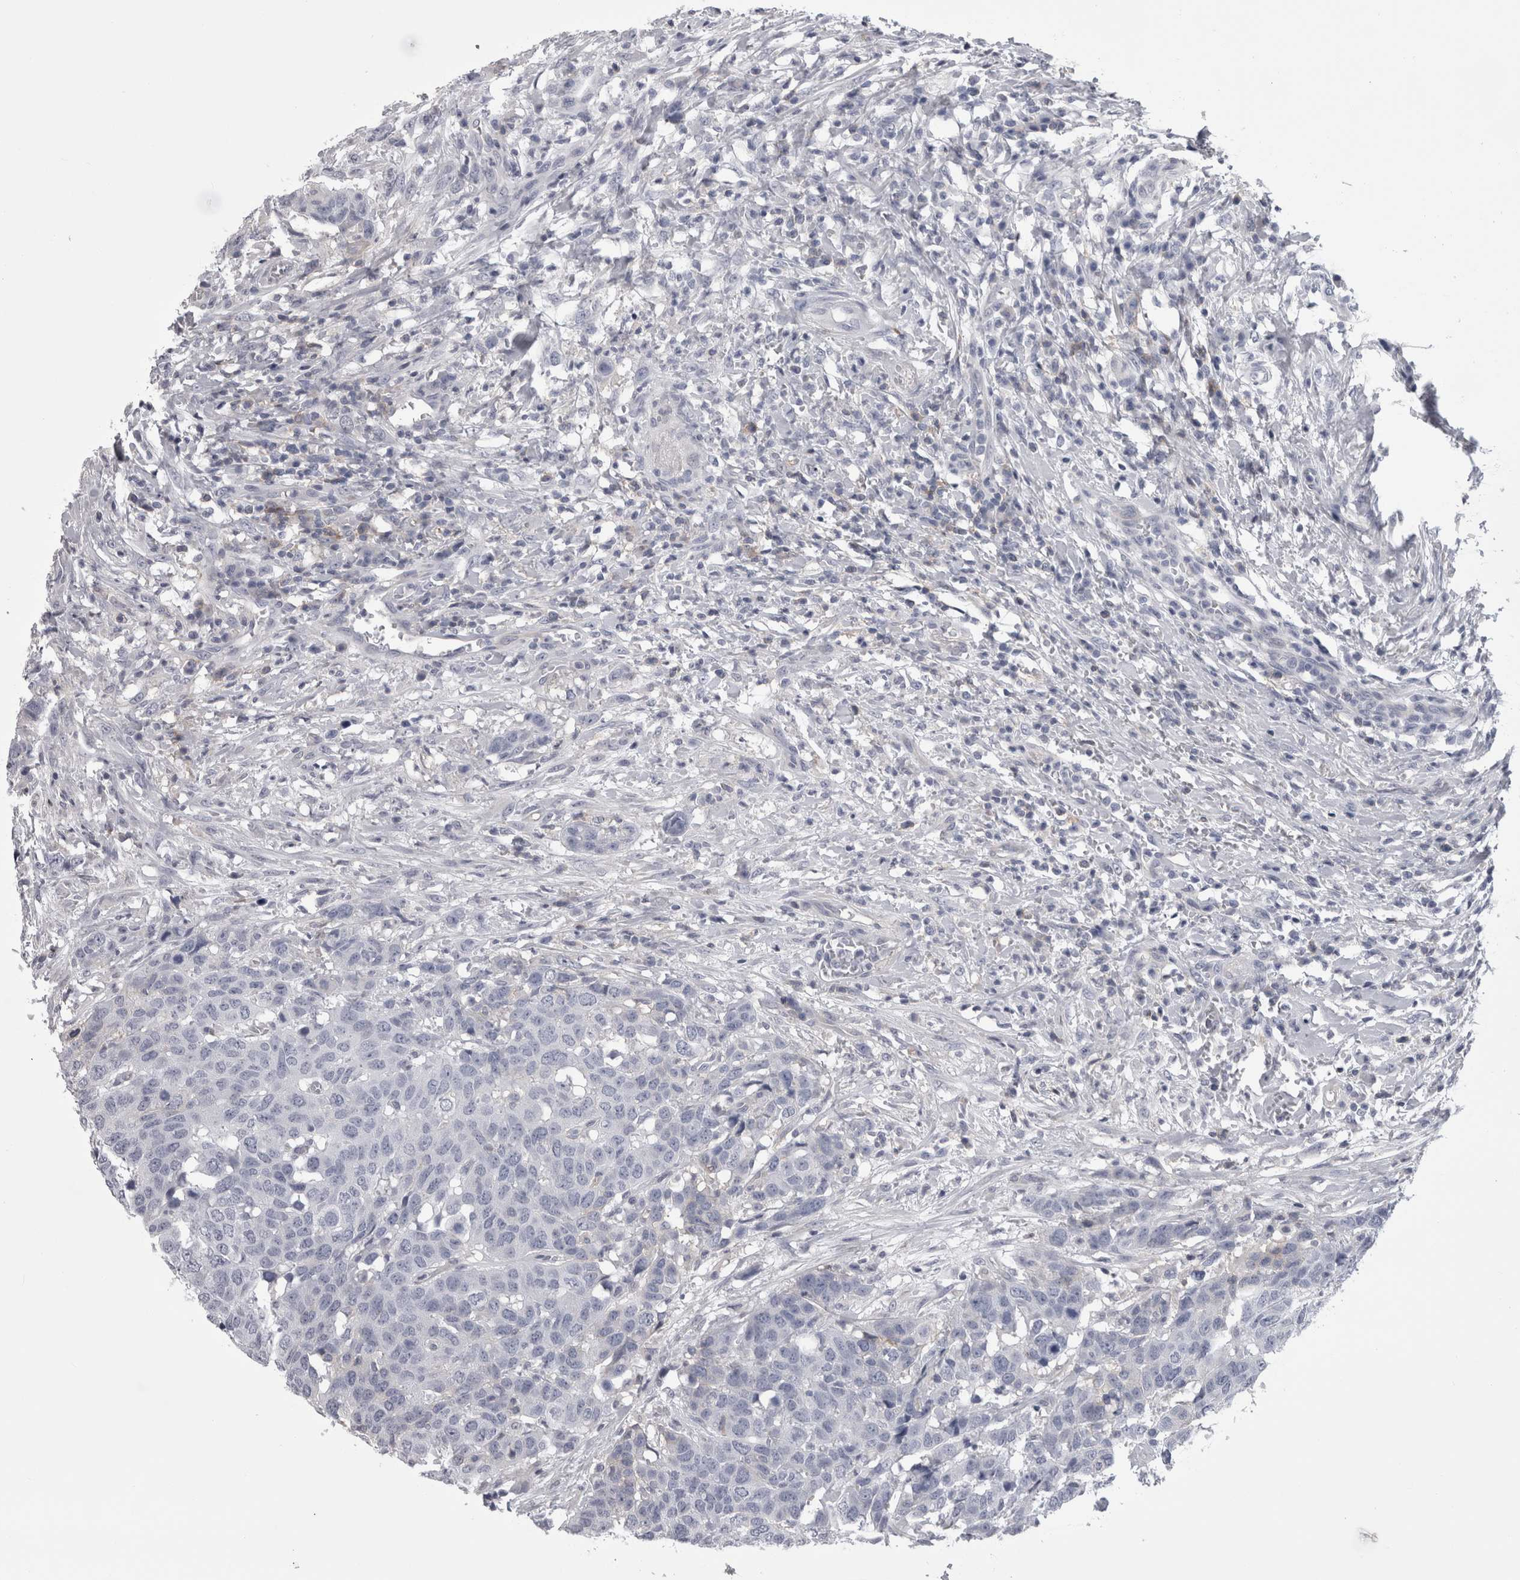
{"staining": {"intensity": "negative", "quantity": "none", "location": "none"}, "tissue": "head and neck cancer", "cell_type": "Tumor cells", "image_type": "cancer", "snomed": [{"axis": "morphology", "description": "Squamous cell carcinoma, NOS"}, {"axis": "topography", "description": "Head-Neck"}], "caption": "Immunohistochemical staining of human head and neck cancer displays no significant positivity in tumor cells.", "gene": "AFMID", "patient": {"sex": "male", "age": 66}}